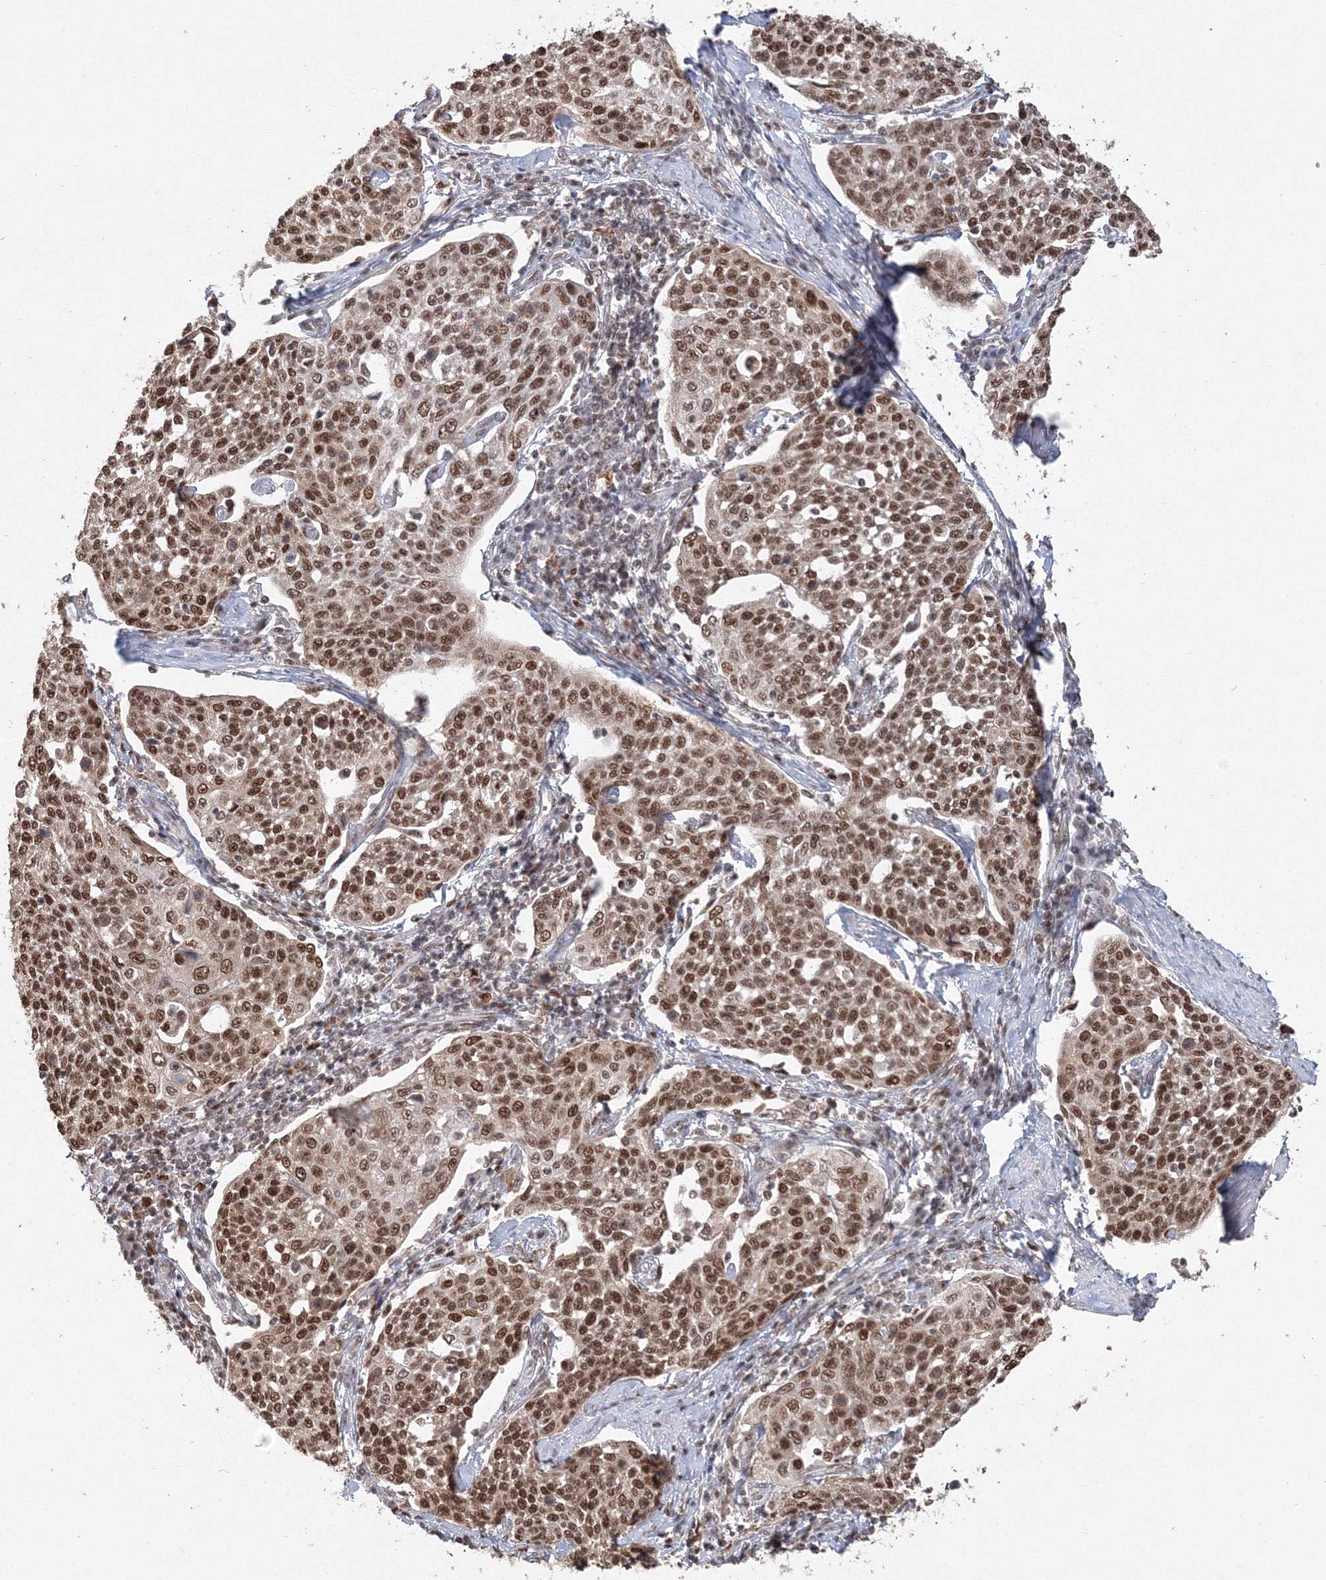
{"staining": {"intensity": "strong", "quantity": ">75%", "location": "nuclear"}, "tissue": "cervical cancer", "cell_type": "Tumor cells", "image_type": "cancer", "snomed": [{"axis": "morphology", "description": "Squamous cell carcinoma, NOS"}, {"axis": "topography", "description": "Cervix"}], "caption": "Protein staining exhibits strong nuclear staining in approximately >75% of tumor cells in cervical cancer (squamous cell carcinoma). The protein of interest is shown in brown color, while the nuclei are stained blue.", "gene": "IWS1", "patient": {"sex": "female", "age": 34}}